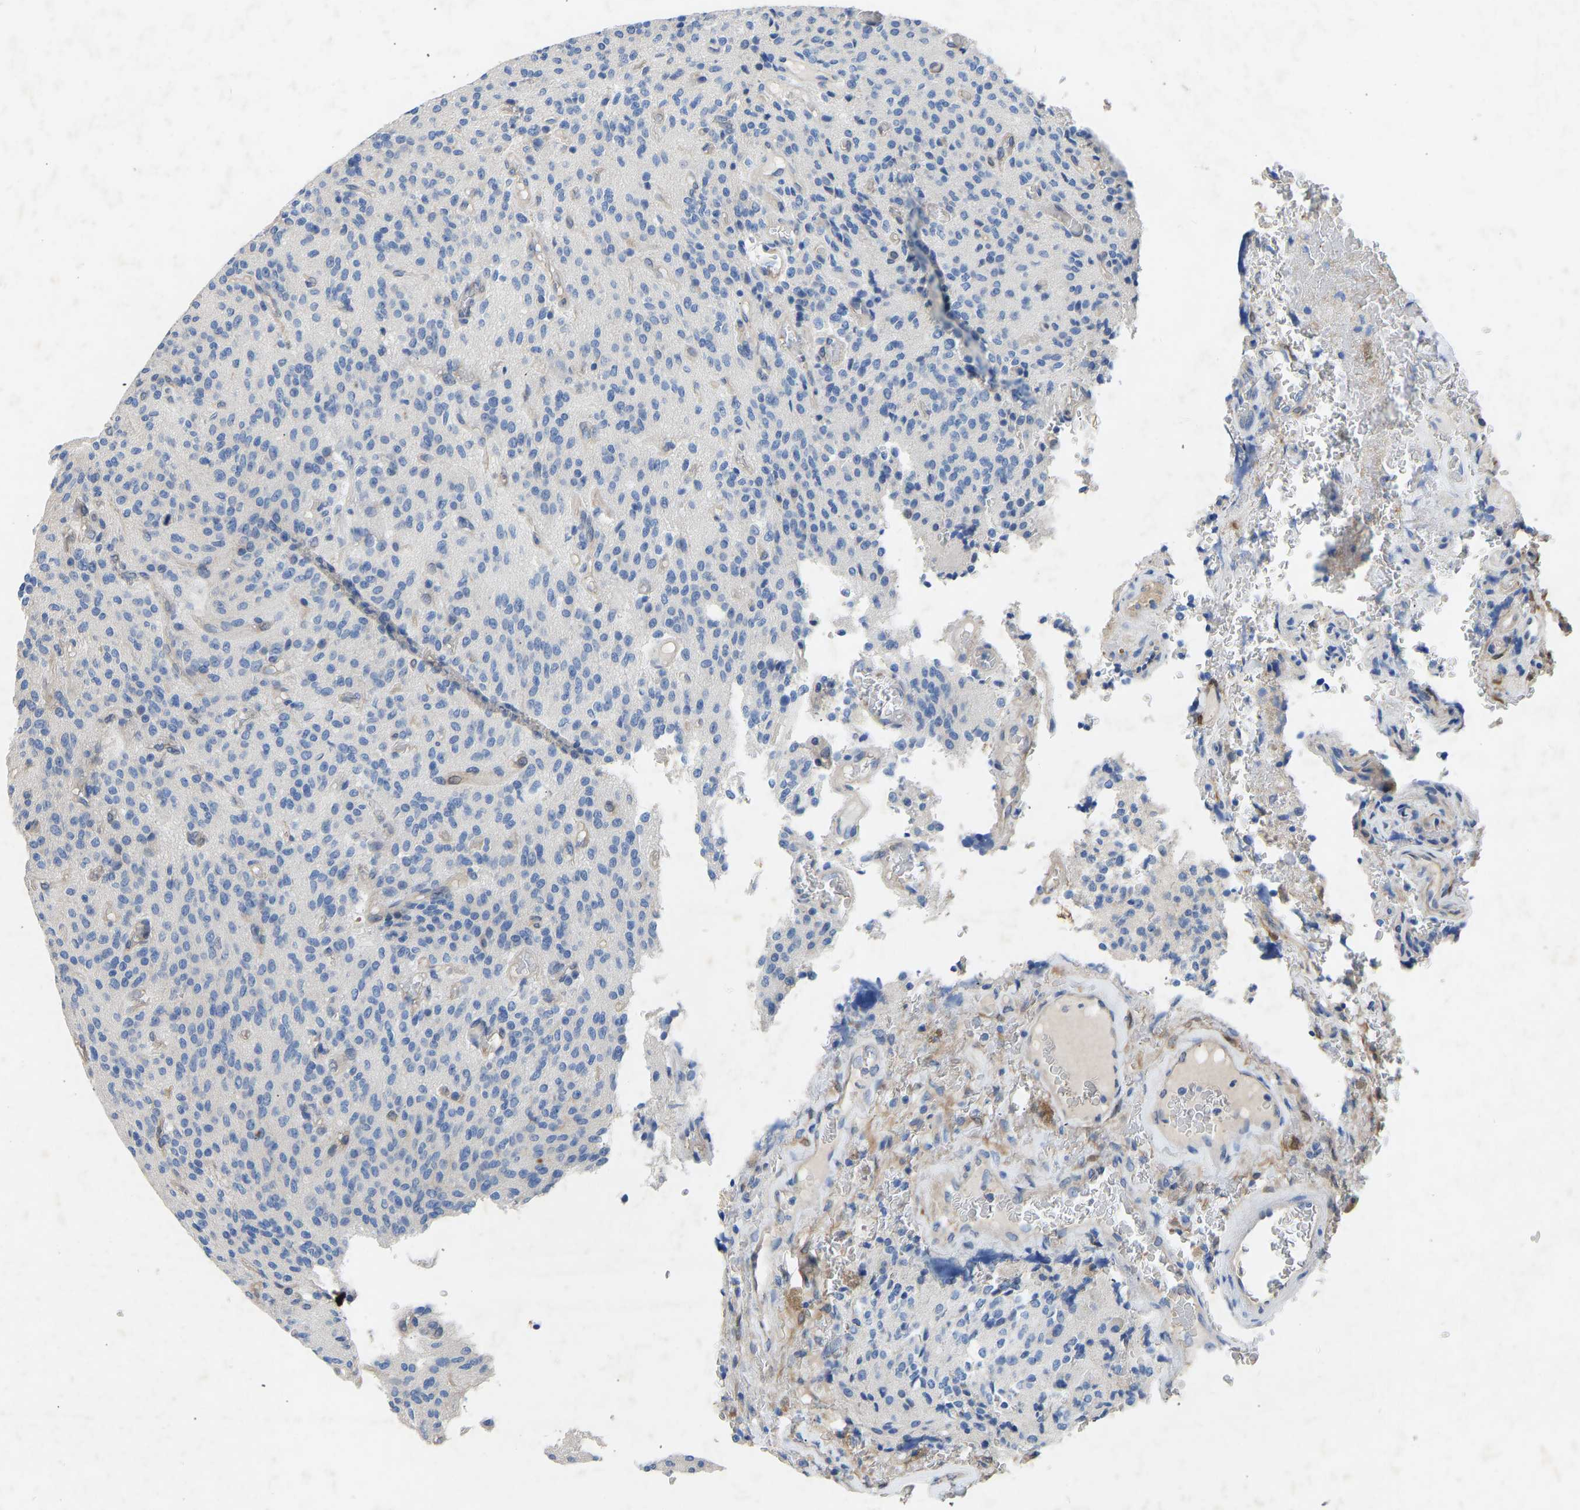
{"staining": {"intensity": "negative", "quantity": "none", "location": "none"}, "tissue": "glioma", "cell_type": "Tumor cells", "image_type": "cancer", "snomed": [{"axis": "morphology", "description": "Glioma, malignant, High grade"}, {"axis": "topography", "description": "Brain"}], "caption": "A micrograph of human malignant glioma (high-grade) is negative for staining in tumor cells. (DAB (3,3'-diaminobenzidine) IHC visualized using brightfield microscopy, high magnification).", "gene": "RBP1", "patient": {"sex": "male", "age": 34}}